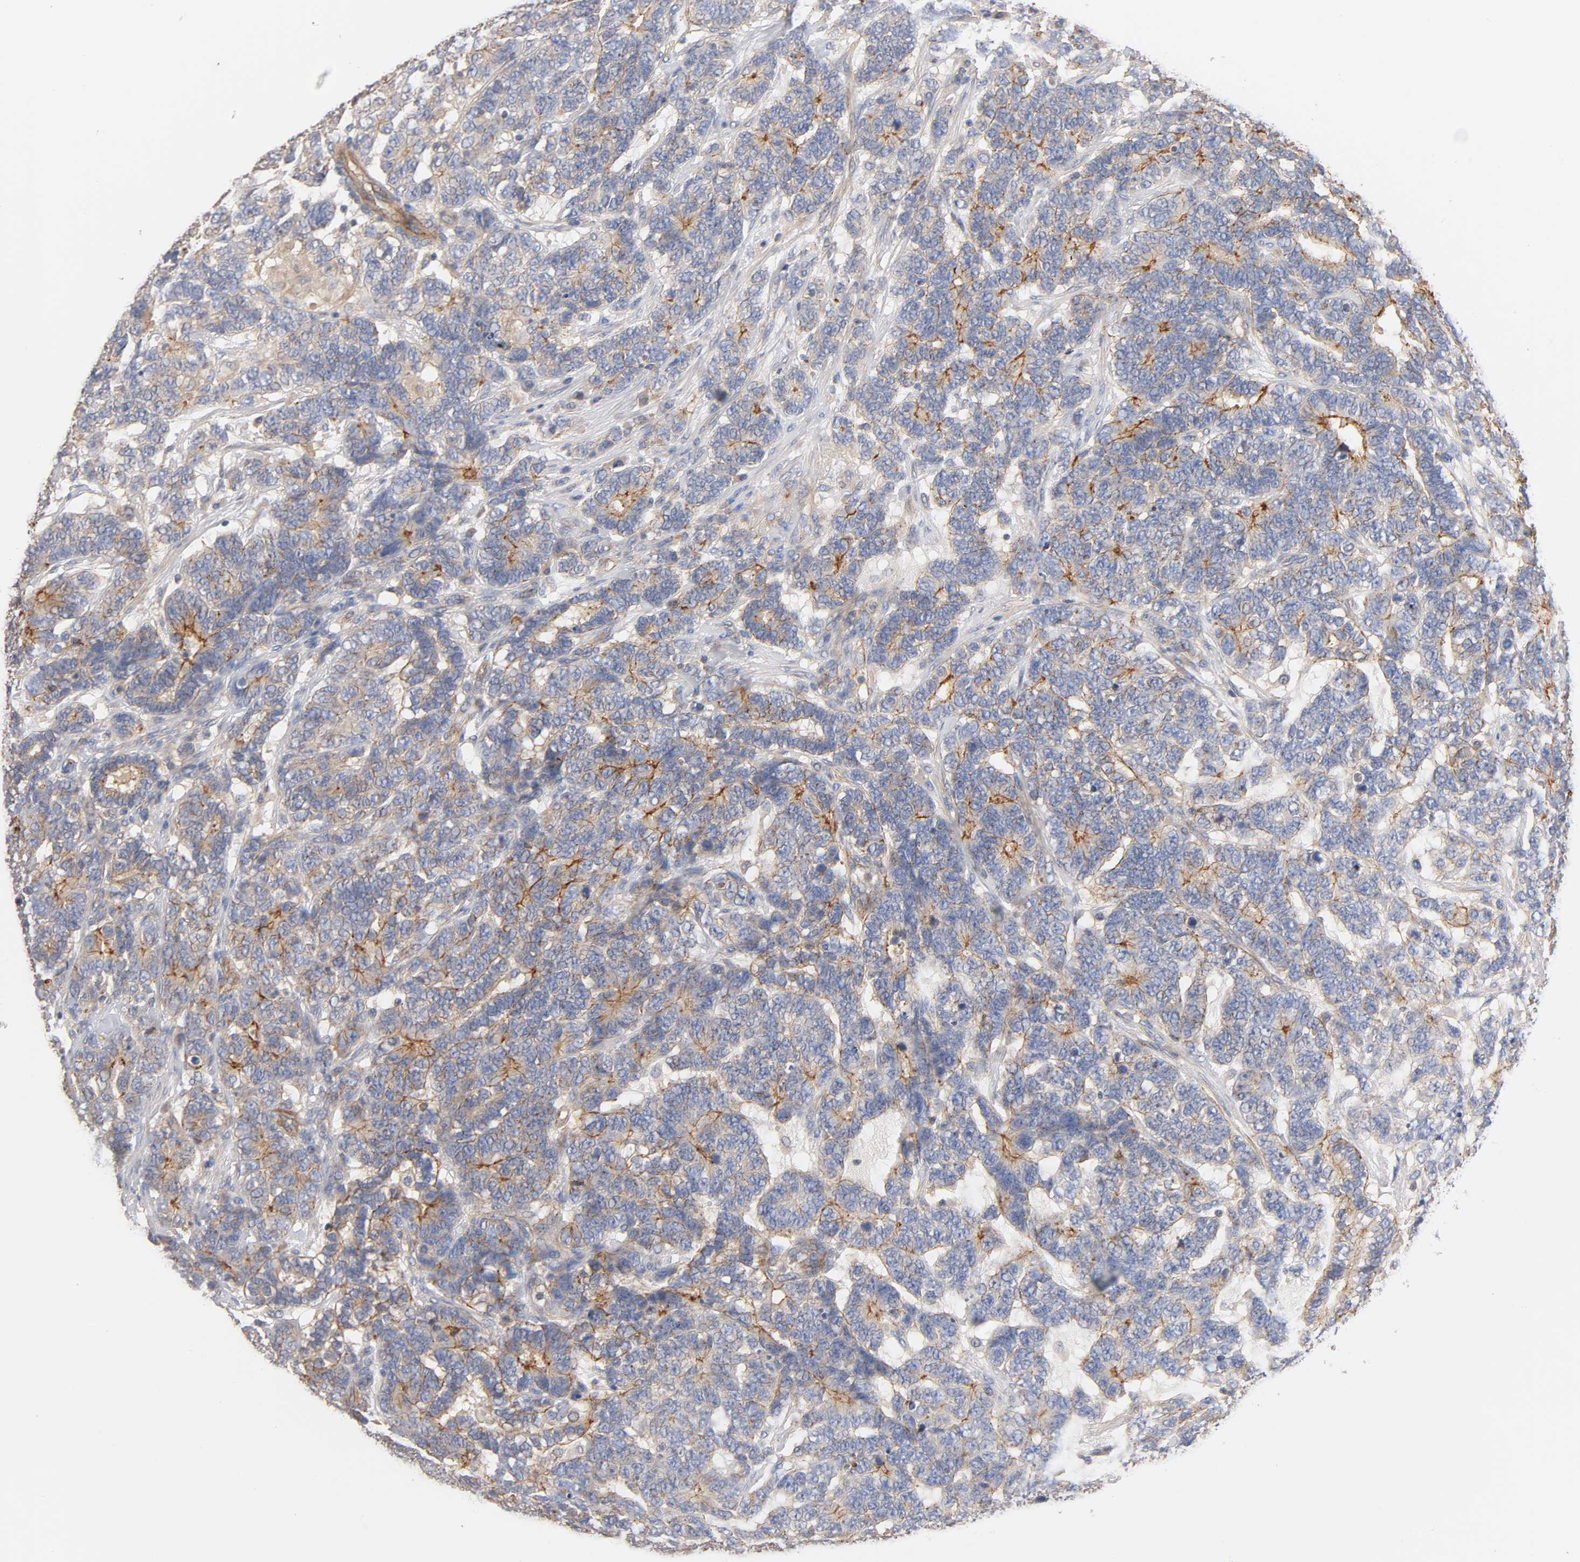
{"staining": {"intensity": "strong", "quantity": ">75%", "location": "cytoplasmic/membranous"}, "tissue": "testis cancer", "cell_type": "Tumor cells", "image_type": "cancer", "snomed": [{"axis": "morphology", "description": "Carcinoma, Embryonal, NOS"}, {"axis": "topography", "description": "Testis"}], "caption": "IHC of human testis cancer reveals high levels of strong cytoplasmic/membranous positivity in approximately >75% of tumor cells.", "gene": "STRN3", "patient": {"sex": "male", "age": 26}}